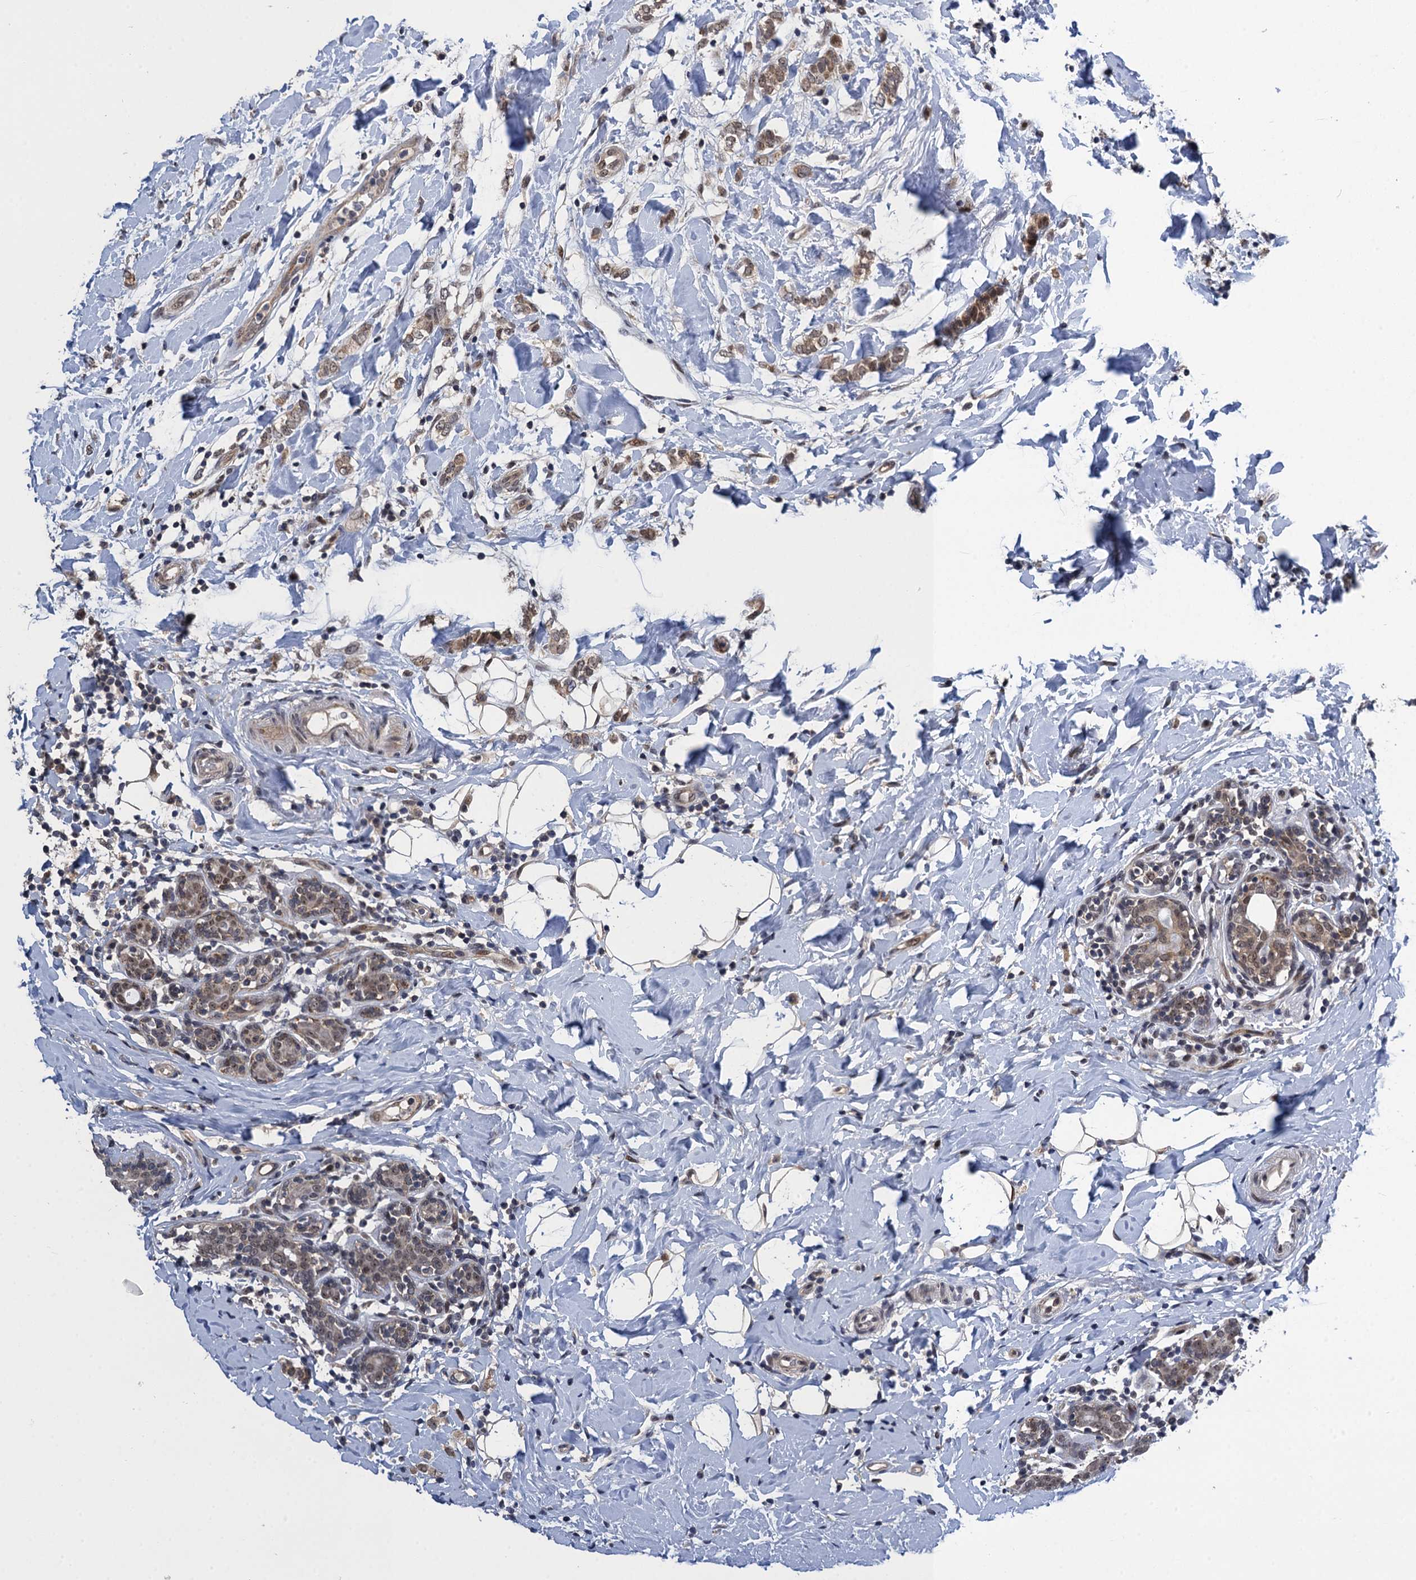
{"staining": {"intensity": "weak", "quantity": ">75%", "location": "cytoplasmic/membranous,nuclear"}, "tissue": "breast cancer", "cell_type": "Tumor cells", "image_type": "cancer", "snomed": [{"axis": "morphology", "description": "Normal tissue, NOS"}, {"axis": "morphology", "description": "Lobular carcinoma"}, {"axis": "topography", "description": "Breast"}], "caption": "The immunohistochemical stain labels weak cytoplasmic/membranous and nuclear staining in tumor cells of breast lobular carcinoma tissue.", "gene": "ZAR1L", "patient": {"sex": "female", "age": 47}}